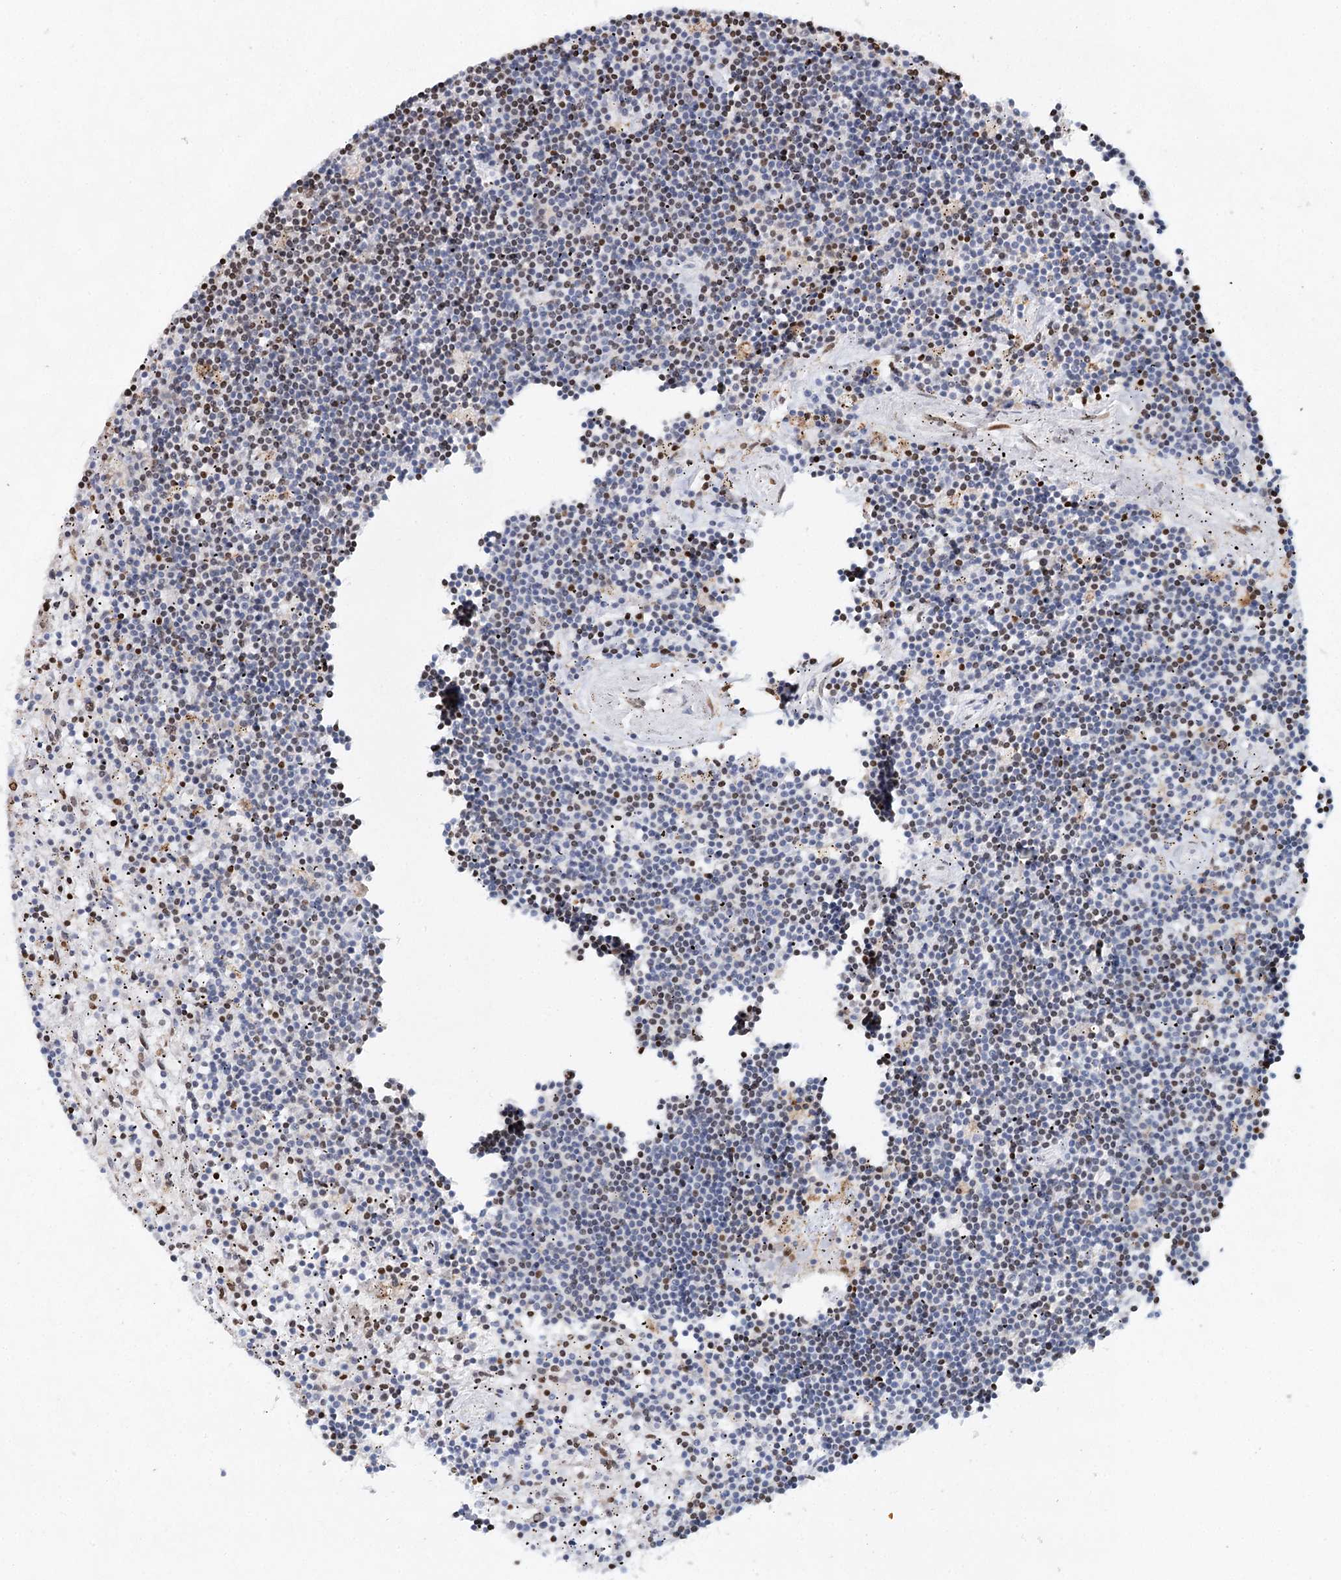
{"staining": {"intensity": "moderate", "quantity": "25%-75%", "location": "nuclear"}, "tissue": "lymphoma", "cell_type": "Tumor cells", "image_type": "cancer", "snomed": [{"axis": "morphology", "description": "Malignant lymphoma, non-Hodgkin's type, Low grade"}, {"axis": "topography", "description": "Spleen"}], "caption": "Immunohistochemistry (IHC) photomicrograph of neoplastic tissue: human lymphoma stained using immunohistochemistry (IHC) exhibits medium levels of moderate protein expression localized specifically in the nuclear of tumor cells, appearing as a nuclear brown color.", "gene": "XPO6", "patient": {"sex": "male", "age": 76}}